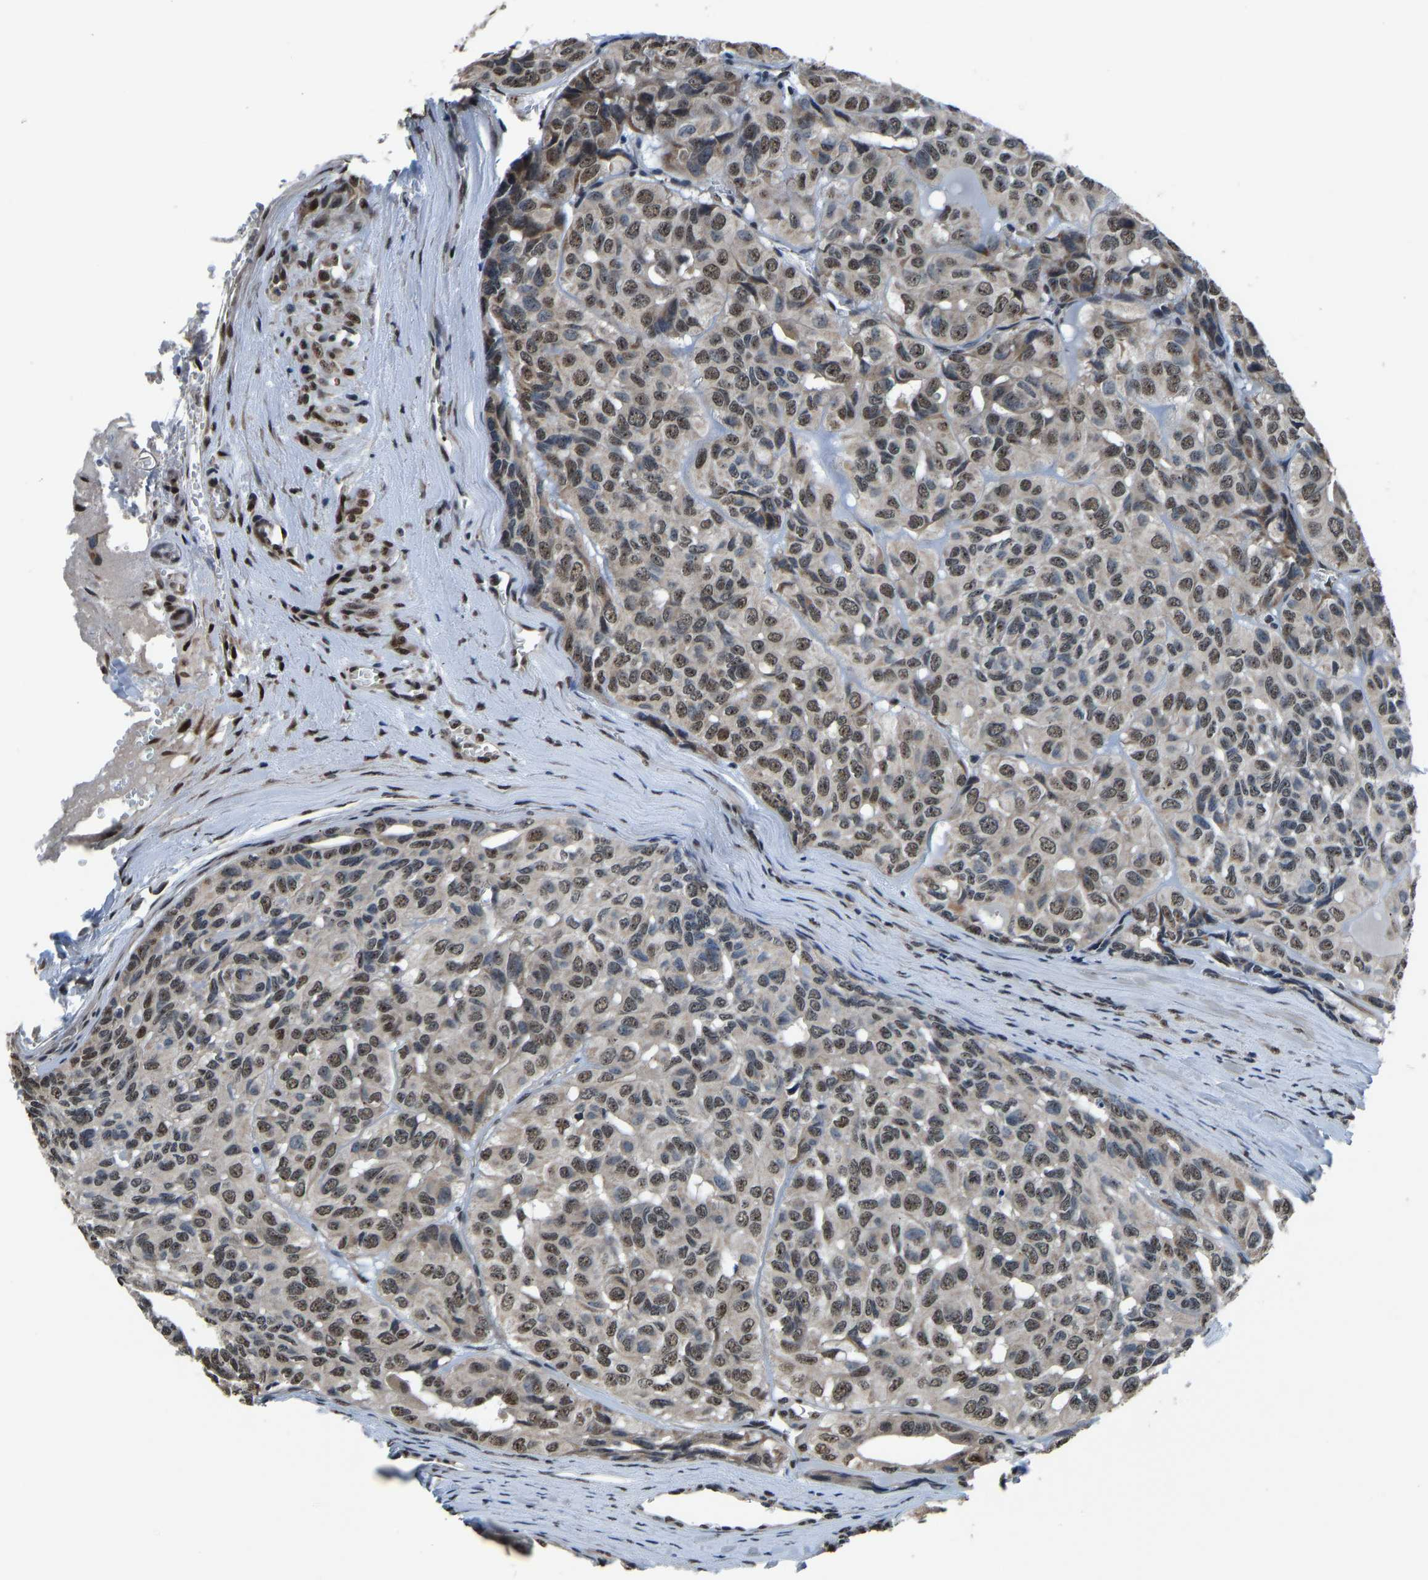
{"staining": {"intensity": "weak", "quantity": ">75%", "location": "nuclear"}, "tissue": "head and neck cancer", "cell_type": "Tumor cells", "image_type": "cancer", "snomed": [{"axis": "morphology", "description": "Adenocarcinoma, NOS"}, {"axis": "topography", "description": "Salivary gland, NOS"}, {"axis": "topography", "description": "Head-Neck"}], "caption": "Head and neck adenocarcinoma was stained to show a protein in brown. There is low levels of weak nuclear staining in approximately >75% of tumor cells.", "gene": "FOS", "patient": {"sex": "female", "age": 76}}